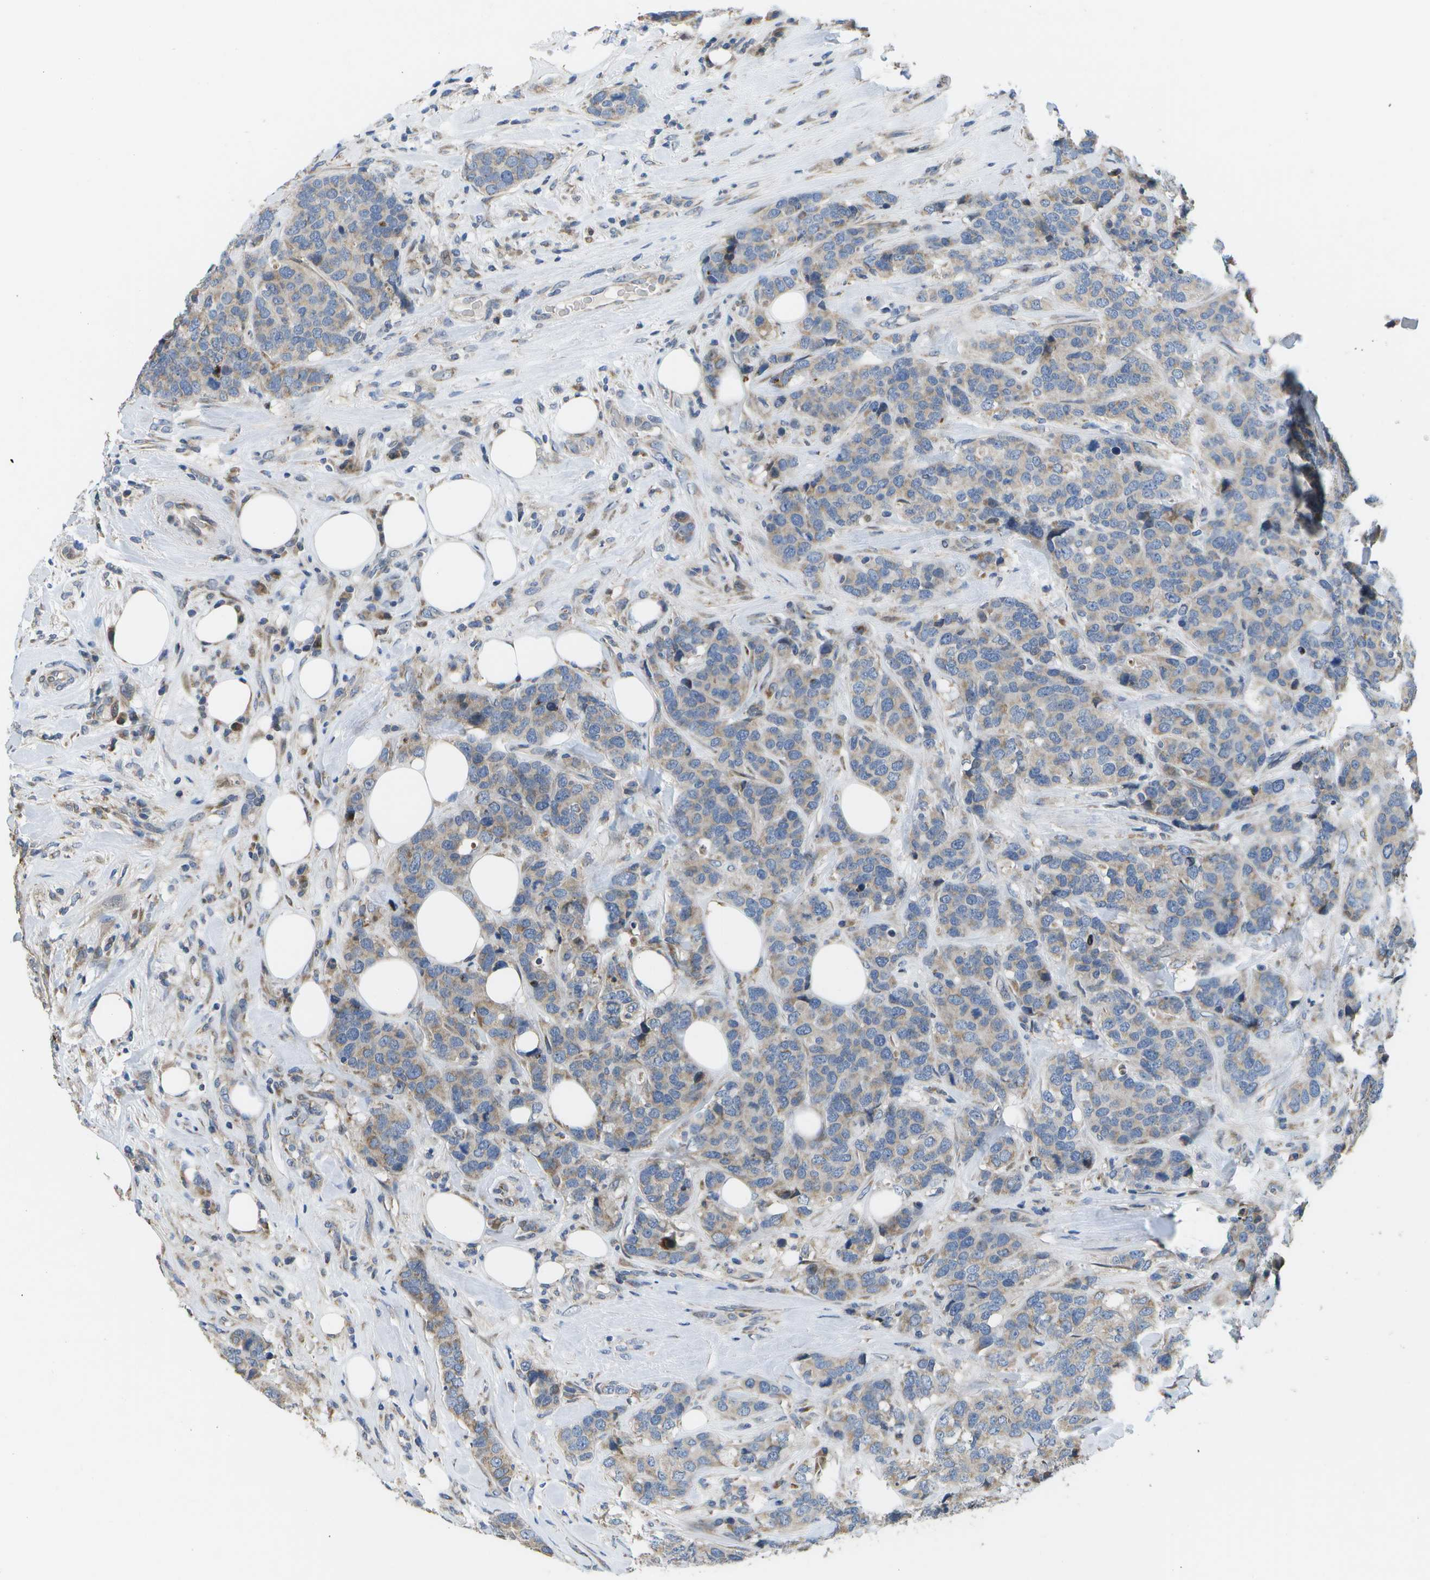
{"staining": {"intensity": "weak", "quantity": ">75%", "location": "cytoplasmic/membranous"}, "tissue": "breast cancer", "cell_type": "Tumor cells", "image_type": "cancer", "snomed": [{"axis": "morphology", "description": "Lobular carcinoma"}, {"axis": "topography", "description": "Breast"}], "caption": "Breast cancer stained for a protein (brown) displays weak cytoplasmic/membranous positive staining in approximately >75% of tumor cells.", "gene": "HADHA", "patient": {"sex": "female", "age": 59}}